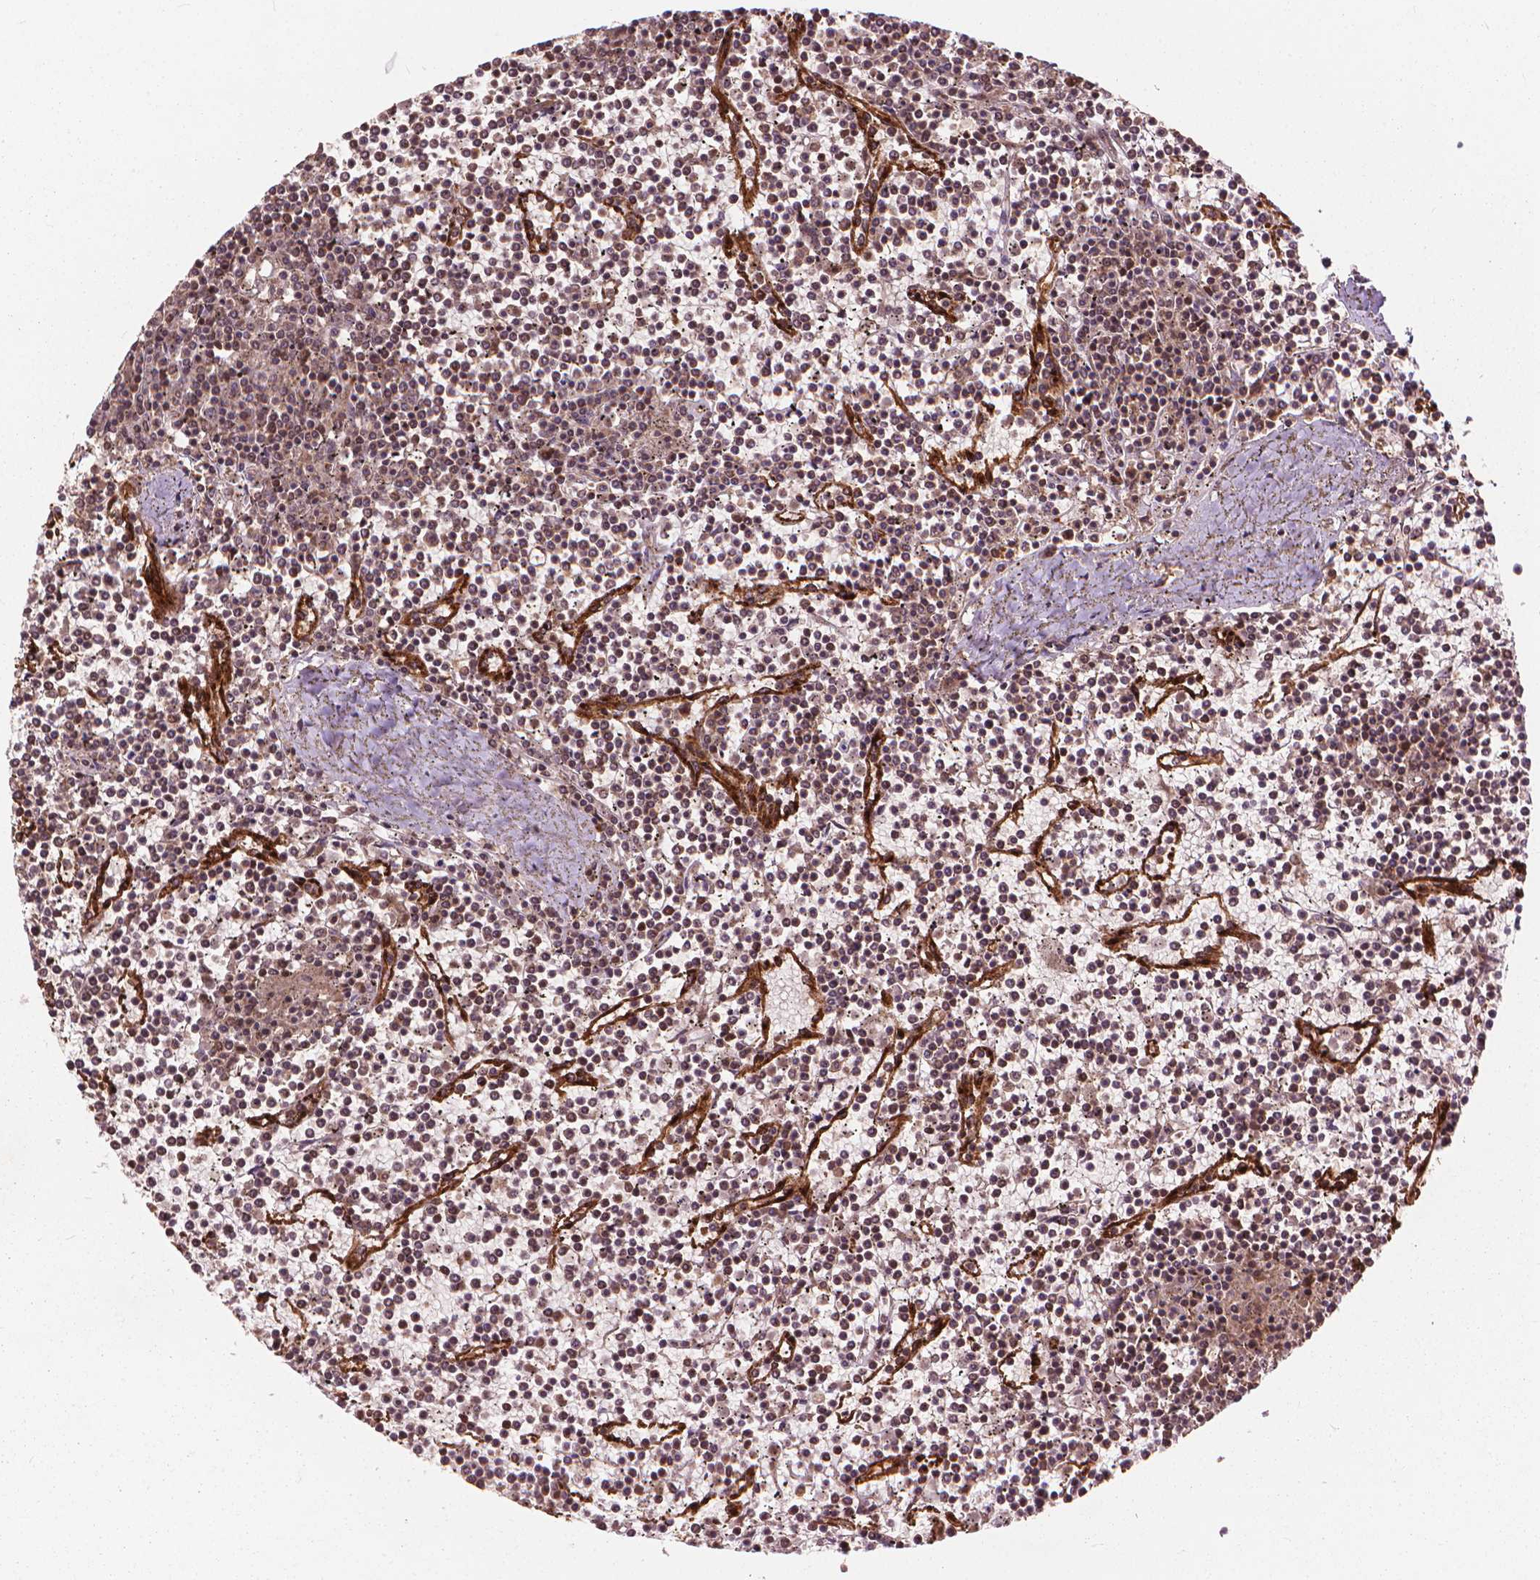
{"staining": {"intensity": "moderate", "quantity": "<25%", "location": "nuclear"}, "tissue": "lymphoma", "cell_type": "Tumor cells", "image_type": "cancer", "snomed": [{"axis": "morphology", "description": "Malignant lymphoma, non-Hodgkin's type, Low grade"}, {"axis": "topography", "description": "Spleen"}], "caption": "DAB immunohistochemical staining of low-grade malignant lymphoma, non-Hodgkin's type shows moderate nuclear protein staining in approximately <25% of tumor cells. (DAB (3,3'-diaminobenzidine) = brown stain, brightfield microscopy at high magnification).", "gene": "SSU72", "patient": {"sex": "female", "age": 19}}